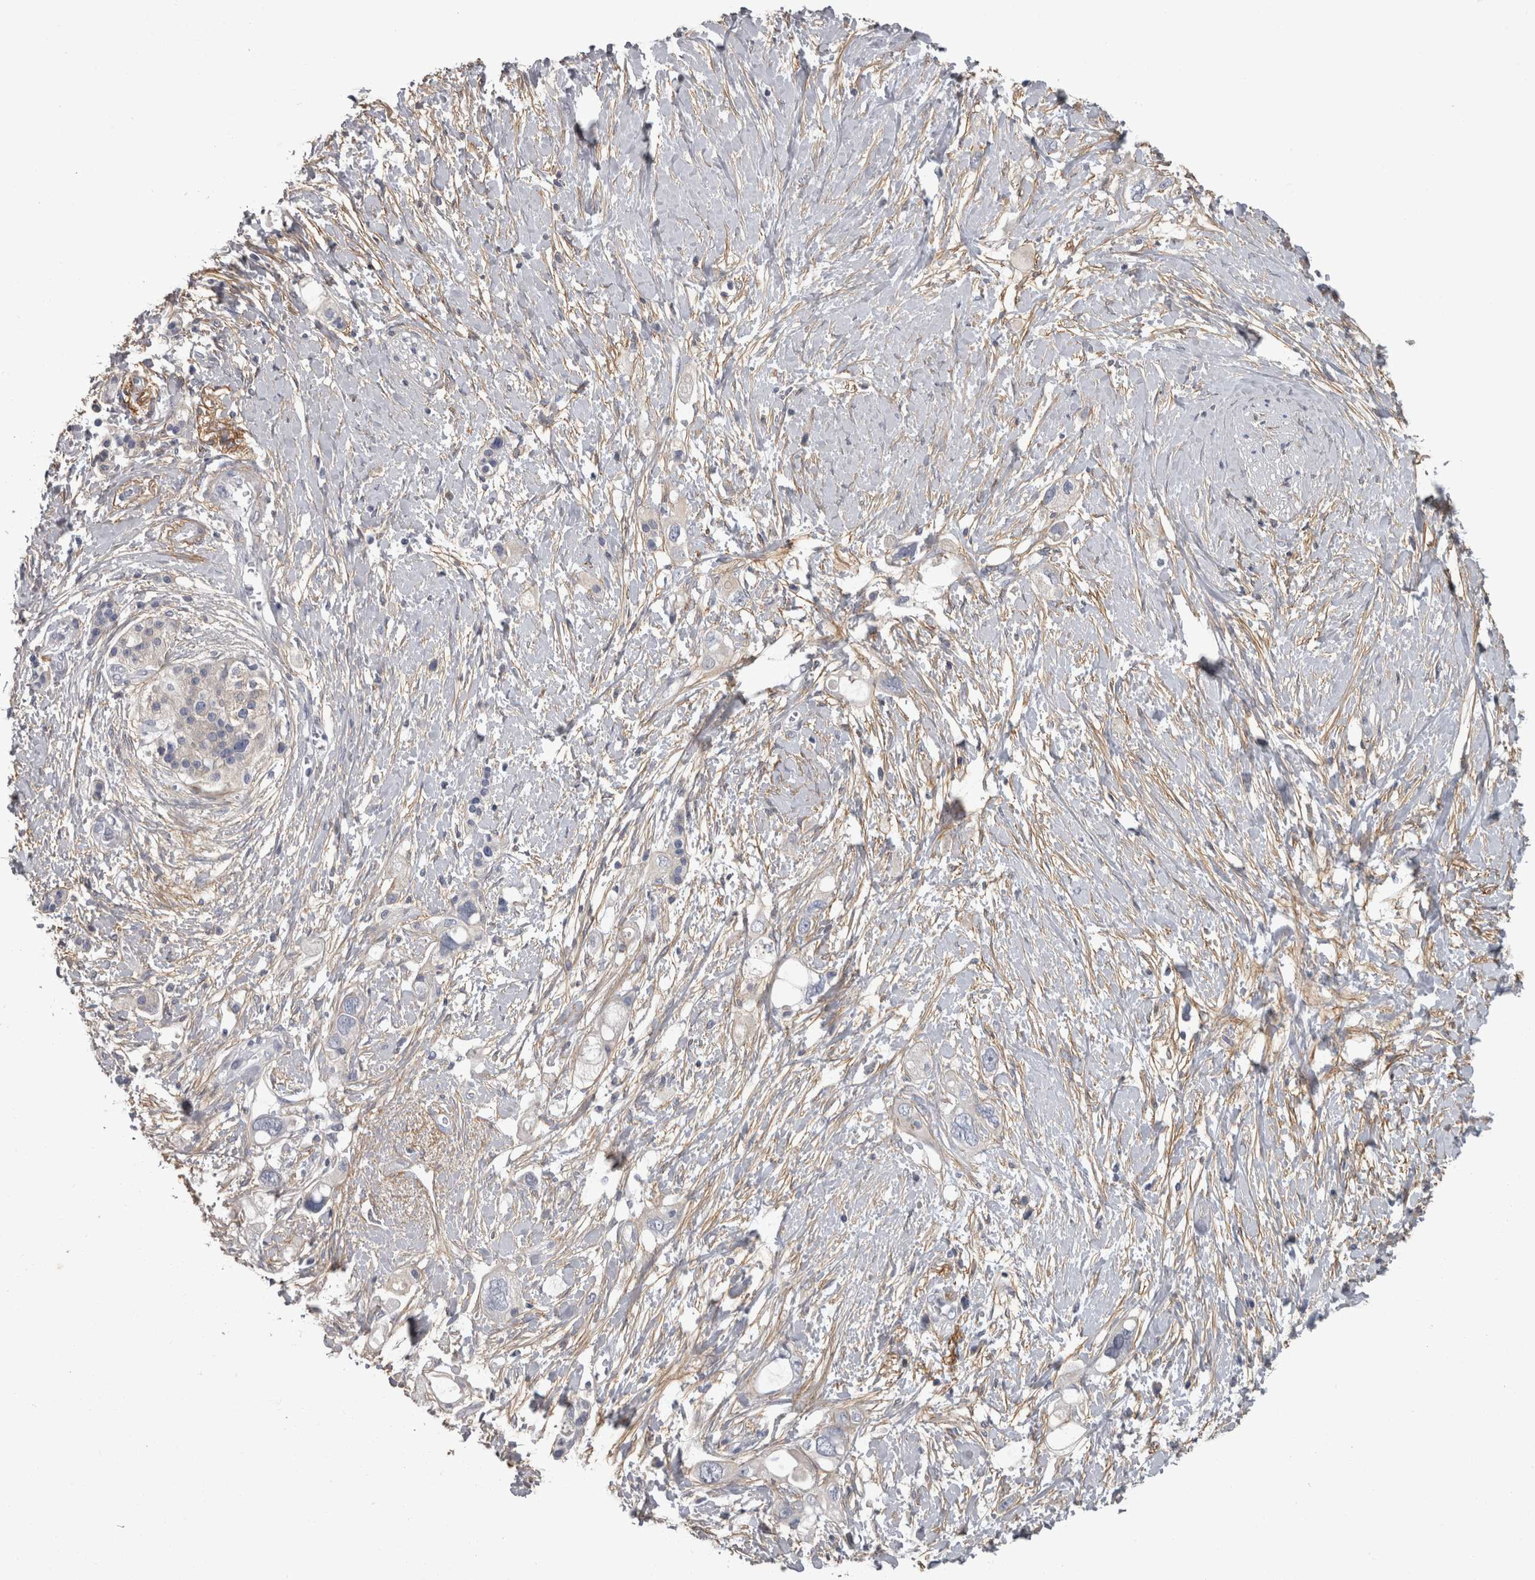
{"staining": {"intensity": "negative", "quantity": "none", "location": "none"}, "tissue": "pancreatic cancer", "cell_type": "Tumor cells", "image_type": "cancer", "snomed": [{"axis": "morphology", "description": "Adenocarcinoma, NOS"}, {"axis": "topography", "description": "Pancreas"}], "caption": "Immunohistochemistry (IHC) histopathology image of human adenocarcinoma (pancreatic) stained for a protein (brown), which exhibits no expression in tumor cells.", "gene": "EFEMP2", "patient": {"sex": "female", "age": 56}}